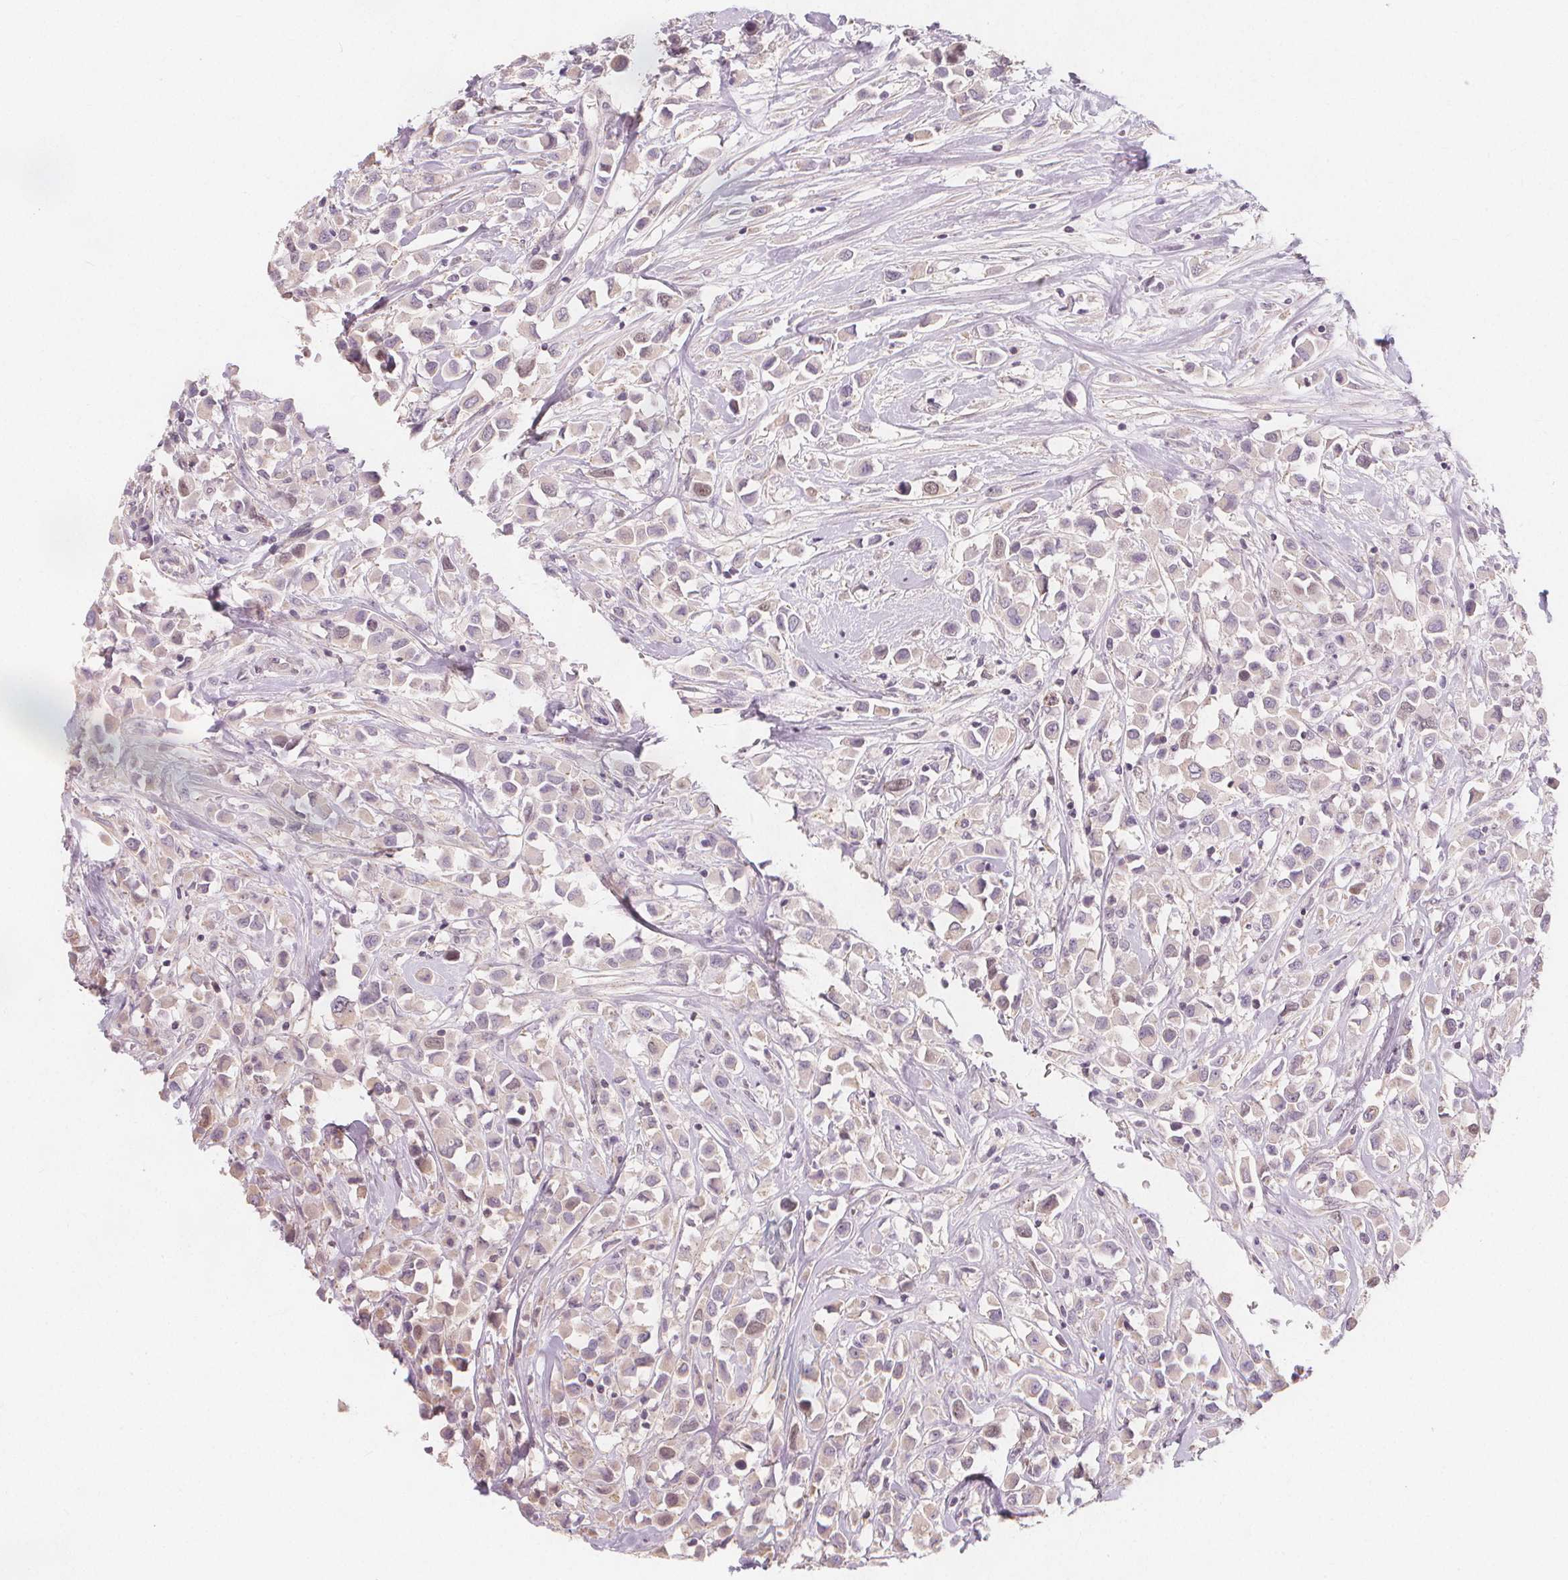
{"staining": {"intensity": "negative", "quantity": "none", "location": "none"}, "tissue": "breast cancer", "cell_type": "Tumor cells", "image_type": "cancer", "snomed": [{"axis": "morphology", "description": "Duct carcinoma"}, {"axis": "topography", "description": "Breast"}], "caption": "Micrograph shows no protein positivity in tumor cells of infiltrating ductal carcinoma (breast) tissue.", "gene": "TIPIN", "patient": {"sex": "female", "age": 61}}